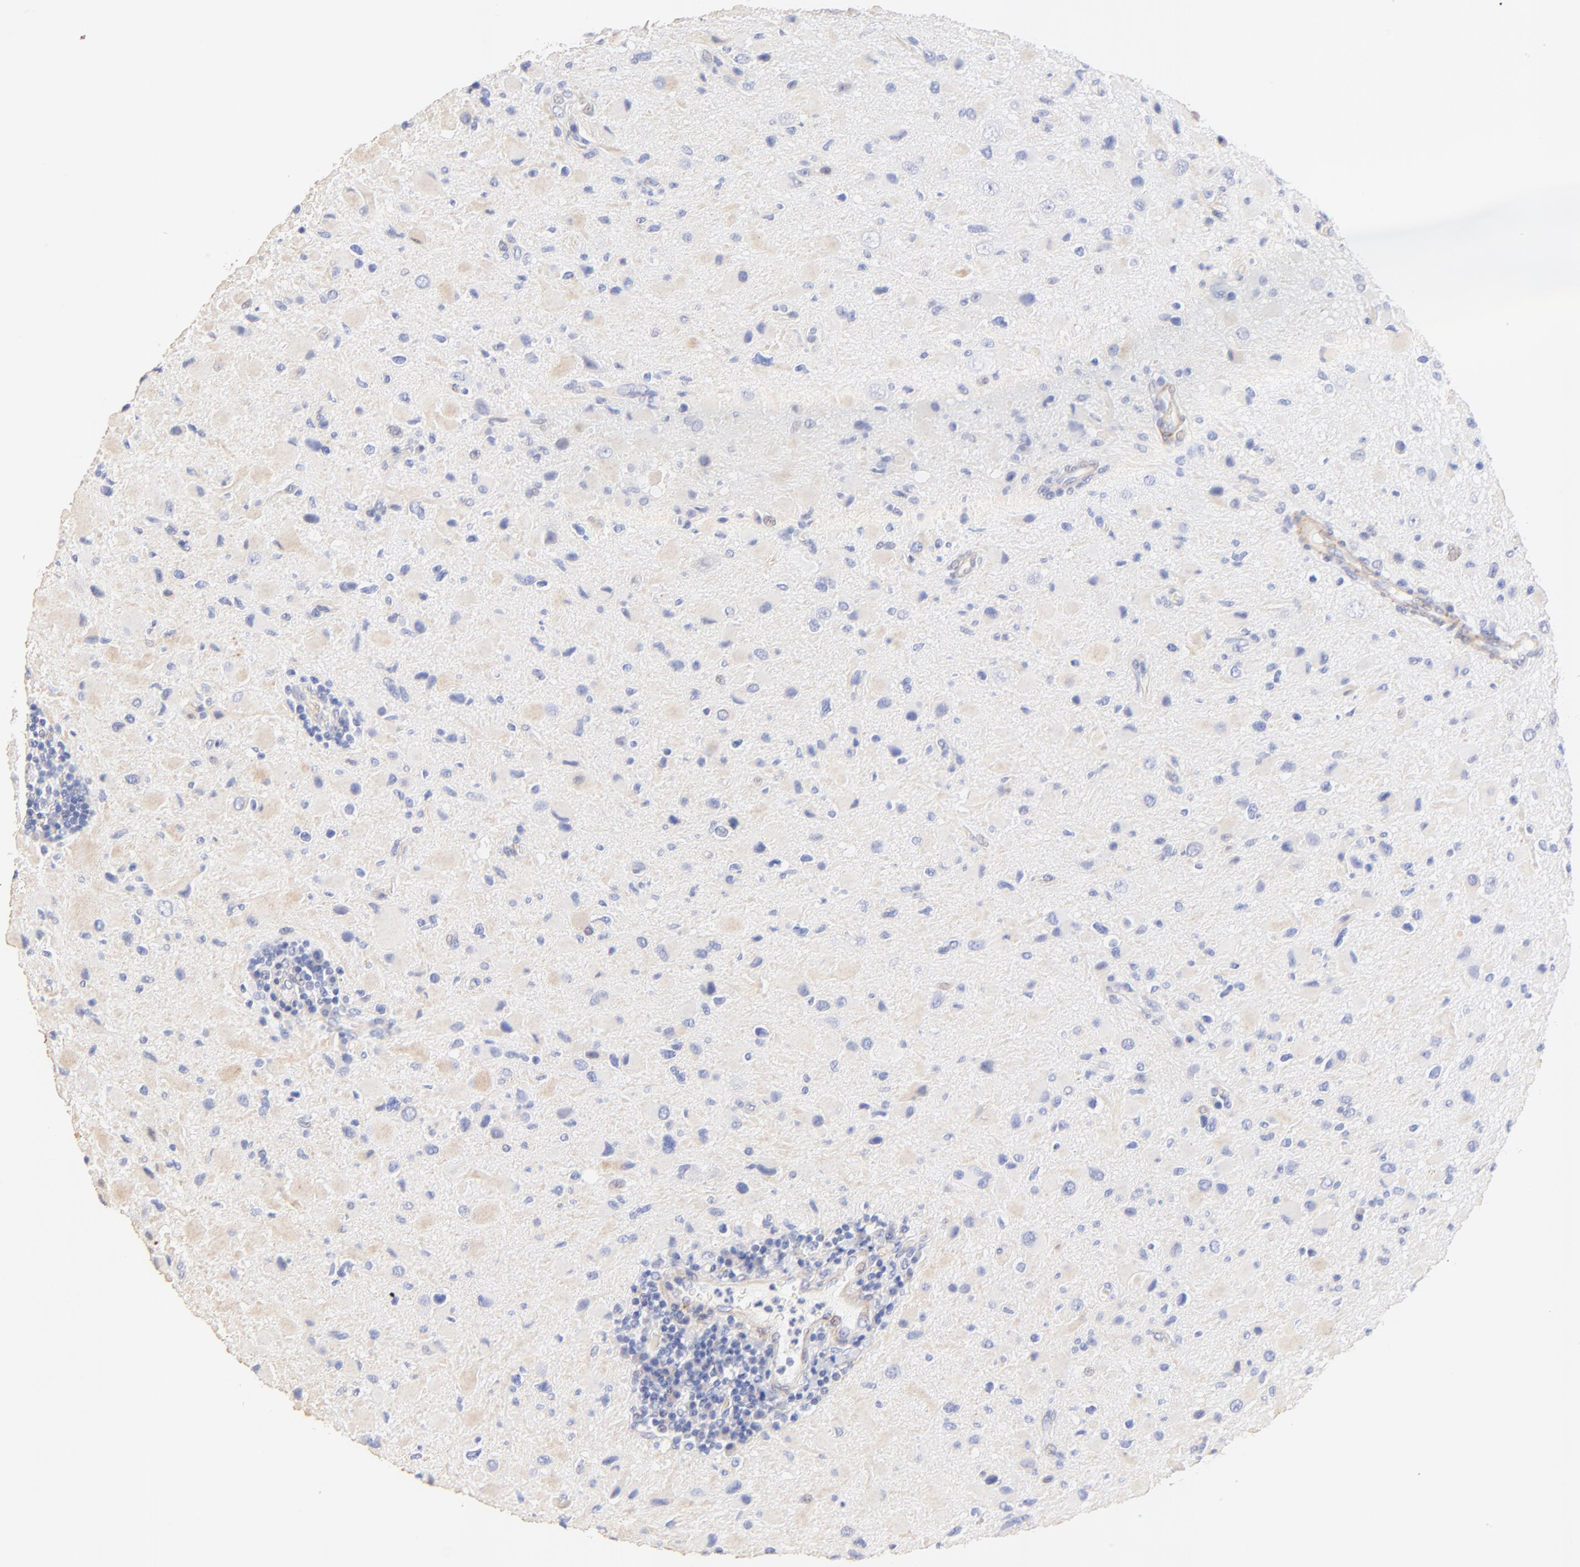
{"staining": {"intensity": "negative", "quantity": "none", "location": "none"}, "tissue": "glioma", "cell_type": "Tumor cells", "image_type": "cancer", "snomed": [{"axis": "morphology", "description": "Glioma, malignant, Low grade"}, {"axis": "topography", "description": "Brain"}], "caption": "Immunohistochemistry (IHC) histopathology image of human glioma stained for a protein (brown), which reveals no expression in tumor cells.", "gene": "ACTRT1", "patient": {"sex": "female", "age": 32}}